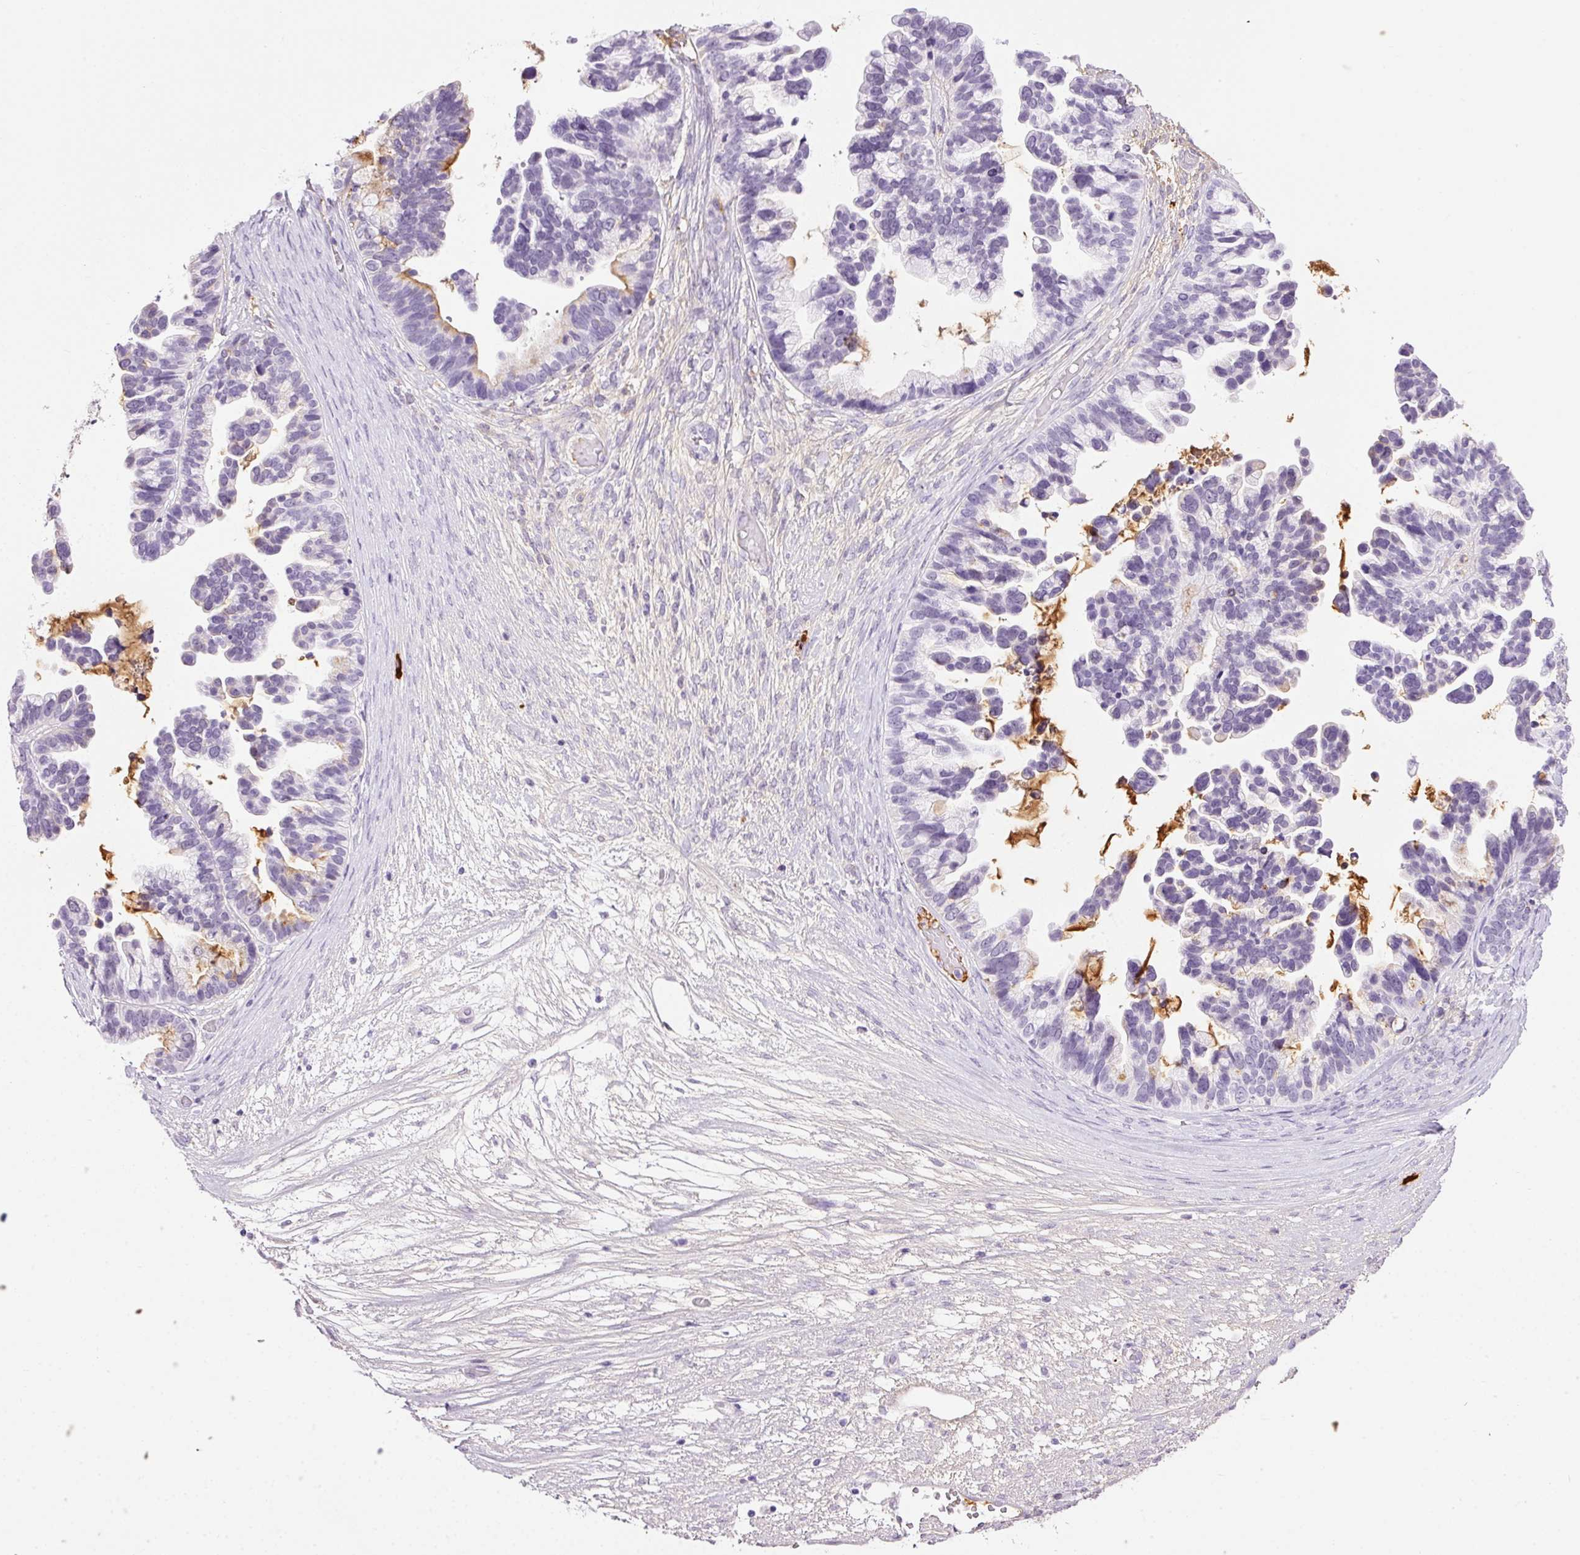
{"staining": {"intensity": "moderate", "quantity": "<25%", "location": "cytoplasmic/membranous"}, "tissue": "ovarian cancer", "cell_type": "Tumor cells", "image_type": "cancer", "snomed": [{"axis": "morphology", "description": "Cystadenocarcinoma, serous, NOS"}, {"axis": "topography", "description": "Ovary"}], "caption": "Brown immunohistochemical staining in serous cystadenocarcinoma (ovarian) reveals moderate cytoplasmic/membranous expression in about <25% of tumor cells.", "gene": "PRPF38B", "patient": {"sex": "female", "age": 56}}